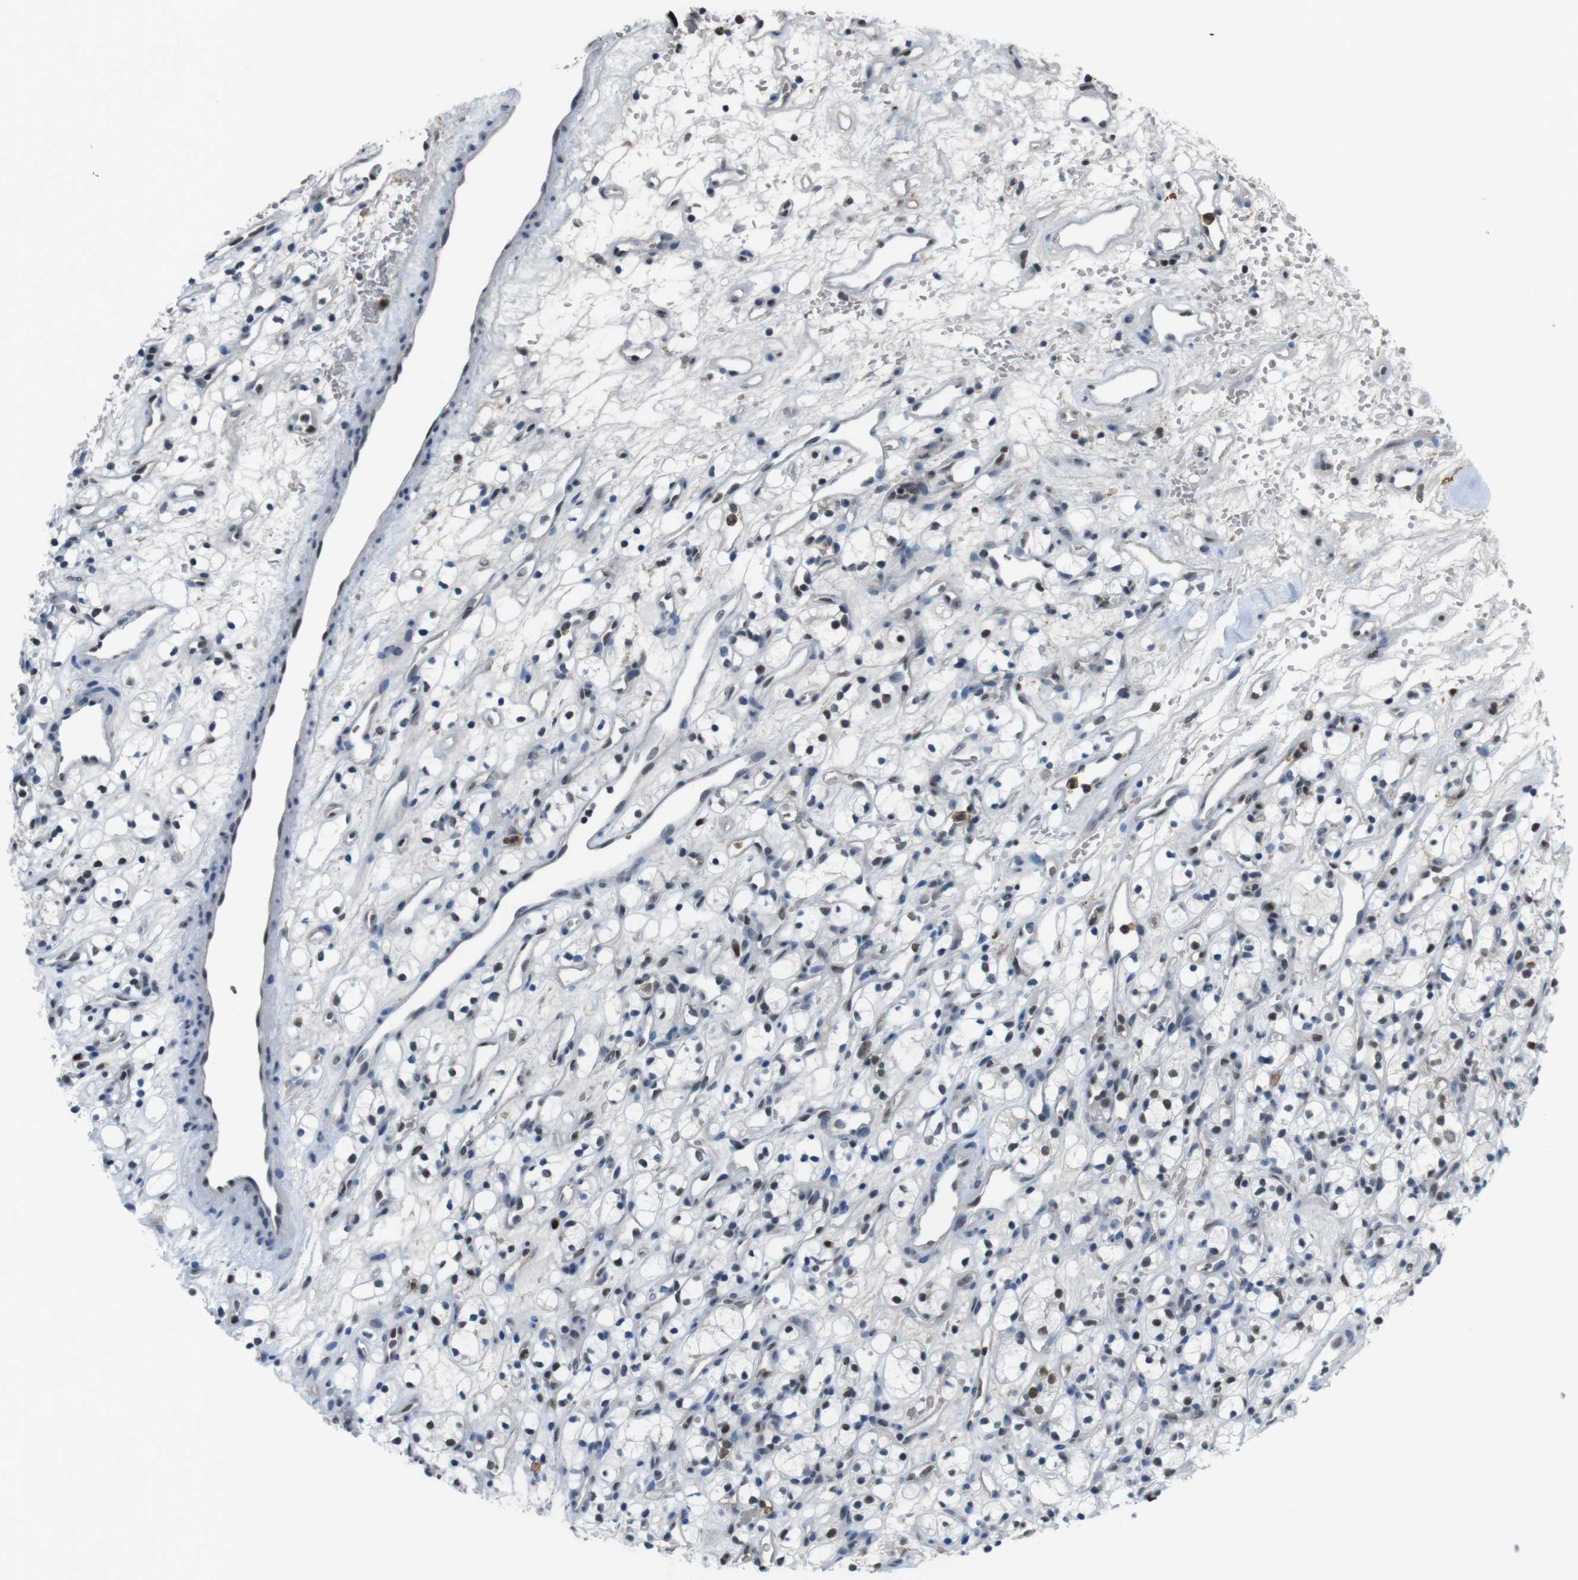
{"staining": {"intensity": "negative", "quantity": "none", "location": "none"}, "tissue": "renal cancer", "cell_type": "Tumor cells", "image_type": "cancer", "snomed": [{"axis": "morphology", "description": "Adenocarcinoma, NOS"}, {"axis": "topography", "description": "Kidney"}], "caption": "High power microscopy histopathology image of an immunohistochemistry photomicrograph of renal cancer (adenocarcinoma), revealing no significant staining in tumor cells. (DAB (3,3'-diaminobenzidine) immunohistochemistry with hematoxylin counter stain).", "gene": "SUB1", "patient": {"sex": "female", "age": 60}}